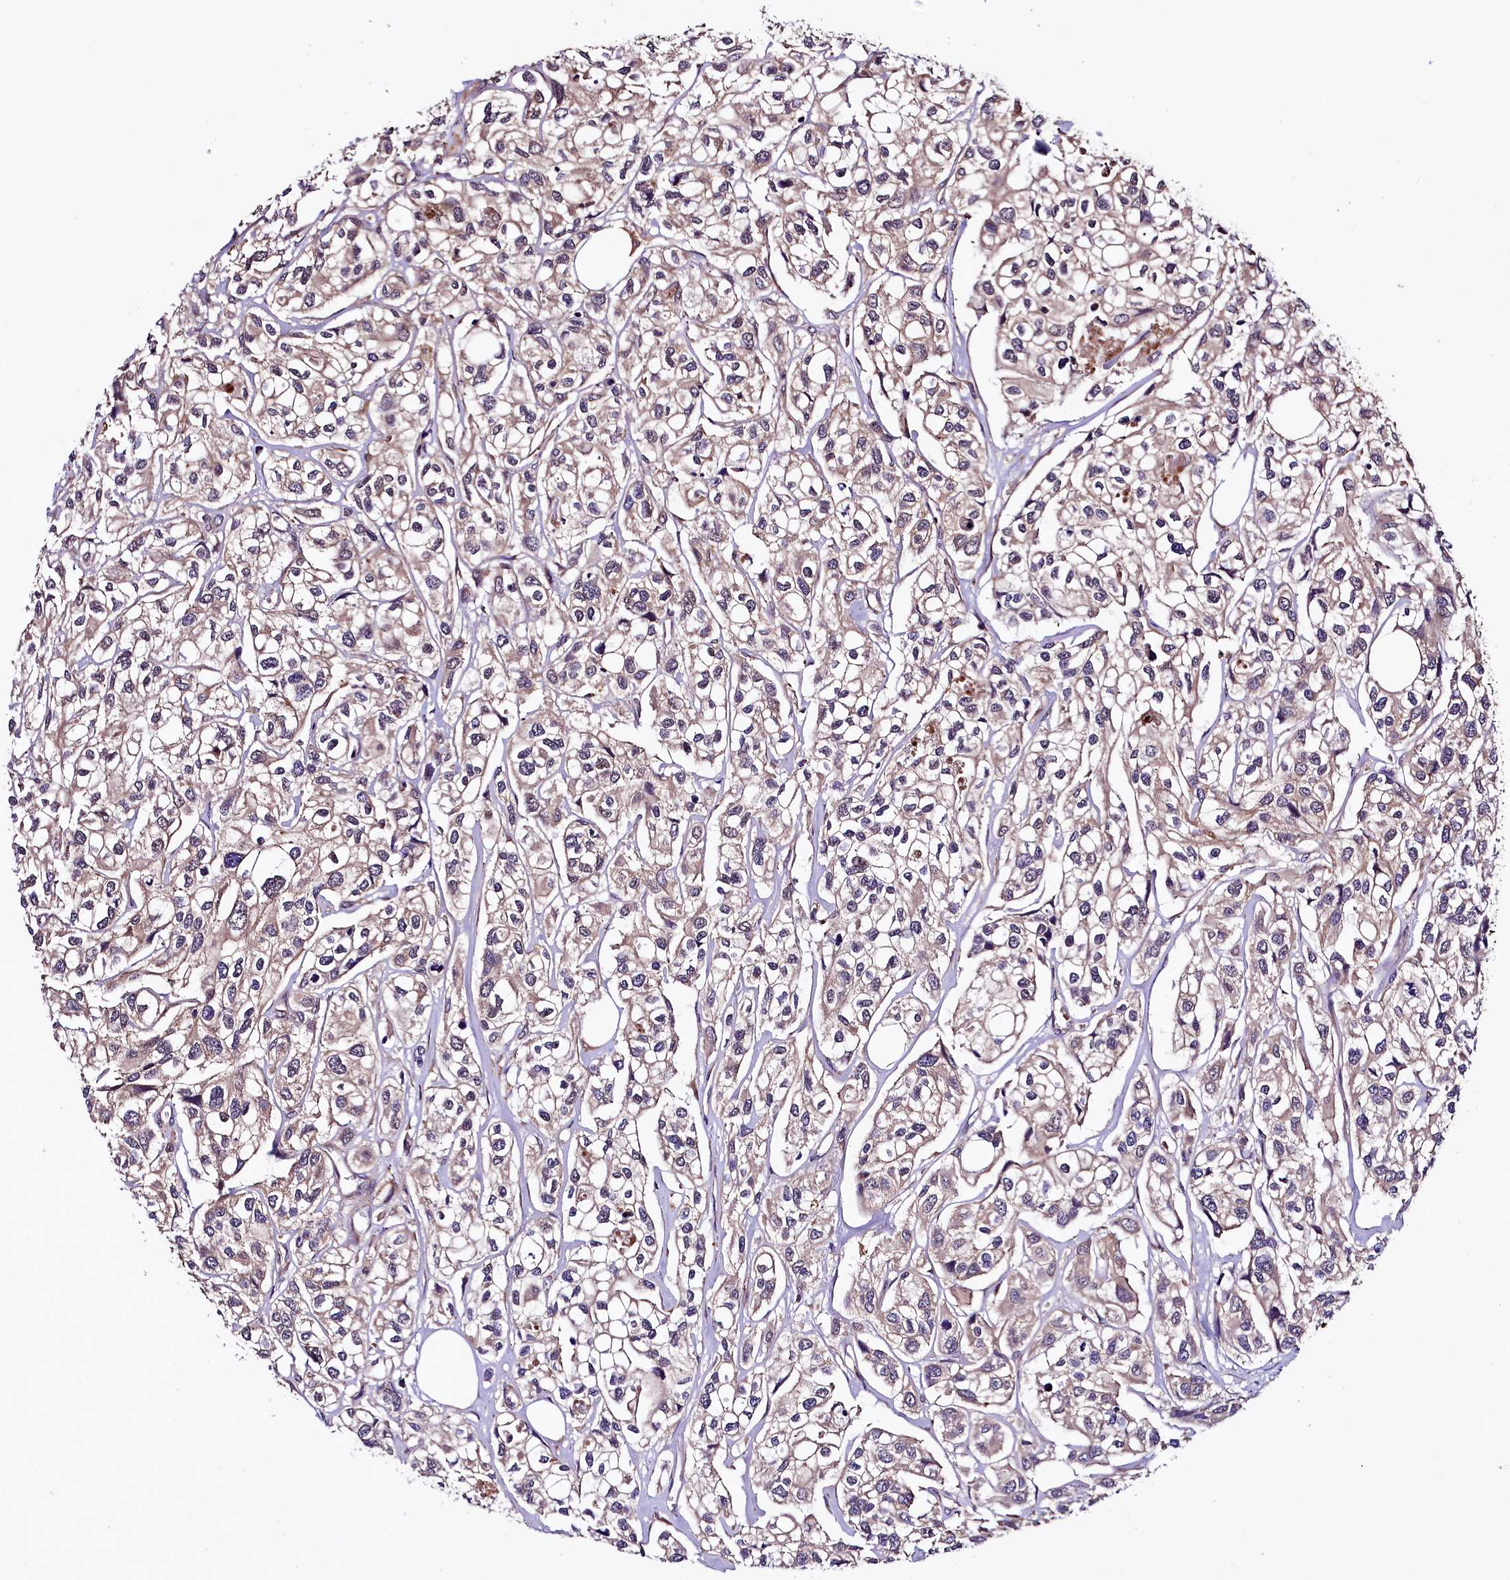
{"staining": {"intensity": "weak", "quantity": "<25%", "location": "cytoplasmic/membranous"}, "tissue": "urothelial cancer", "cell_type": "Tumor cells", "image_type": "cancer", "snomed": [{"axis": "morphology", "description": "Urothelial carcinoma, High grade"}, {"axis": "topography", "description": "Urinary bladder"}], "caption": "A high-resolution image shows immunohistochemistry staining of urothelial cancer, which shows no significant staining in tumor cells. (DAB (3,3'-diaminobenzidine) immunohistochemistry (IHC) visualized using brightfield microscopy, high magnification).", "gene": "VPS35", "patient": {"sex": "male", "age": 67}}